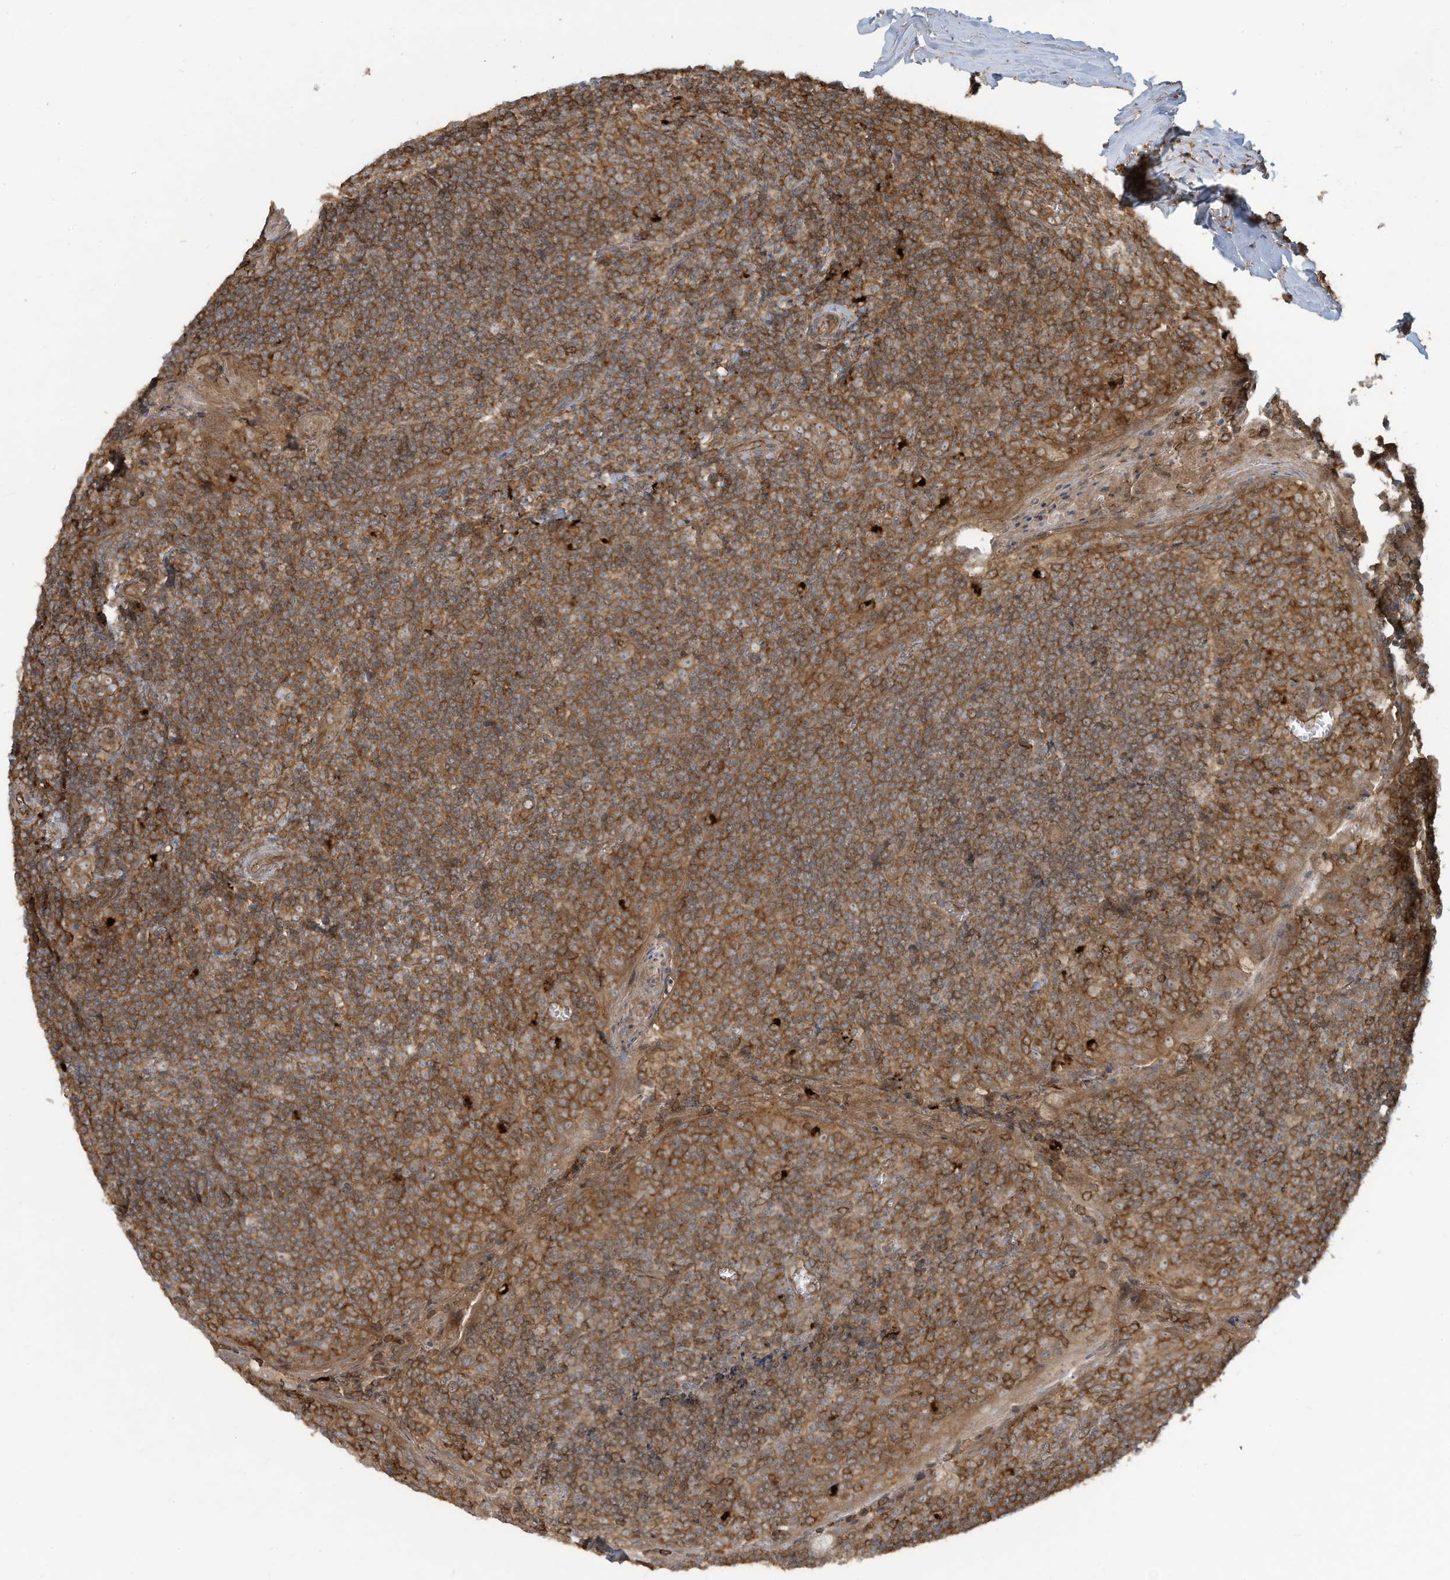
{"staining": {"intensity": "moderate", "quantity": ">75%", "location": "cytoplasmic/membranous"}, "tissue": "tonsil", "cell_type": "Germinal center cells", "image_type": "normal", "snomed": [{"axis": "morphology", "description": "Normal tissue, NOS"}, {"axis": "topography", "description": "Tonsil"}], "caption": "This photomicrograph demonstrates benign tonsil stained with immunohistochemistry (IHC) to label a protein in brown. The cytoplasmic/membranous of germinal center cells show moderate positivity for the protein. Nuclei are counter-stained blue.", "gene": "DDIT4", "patient": {"sex": "male", "age": 27}}